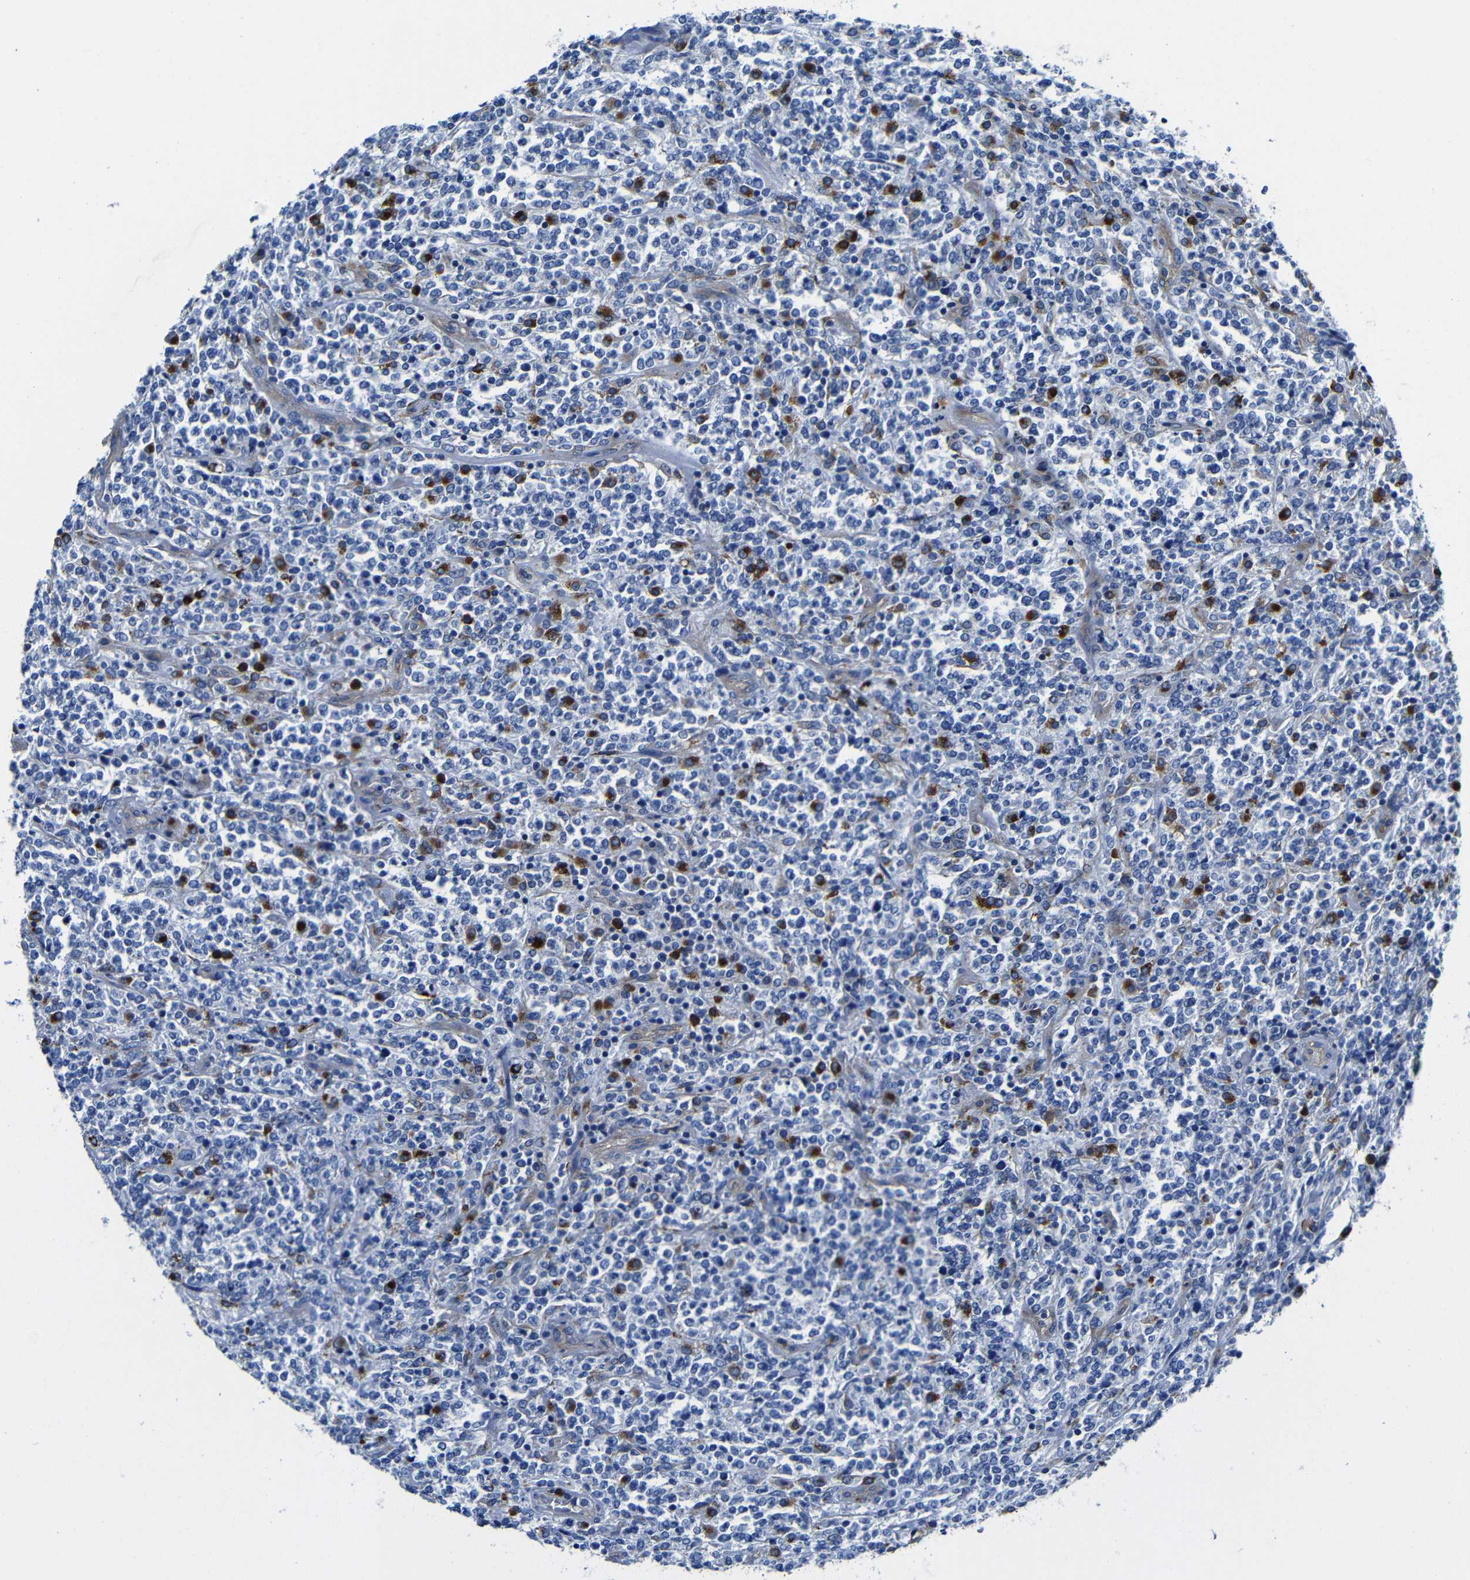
{"staining": {"intensity": "negative", "quantity": "none", "location": "none"}, "tissue": "lymphoma", "cell_type": "Tumor cells", "image_type": "cancer", "snomed": [{"axis": "morphology", "description": "Malignant lymphoma, non-Hodgkin's type, High grade"}, {"axis": "topography", "description": "Soft tissue"}], "caption": "Lymphoma was stained to show a protein in brown. There is no significant staining in tumor cells. (Brightfield microscopy of DAB IHC at high magnification).", "gene": "GIMAP2", "patient": {"sex": "male", "age": 18}}